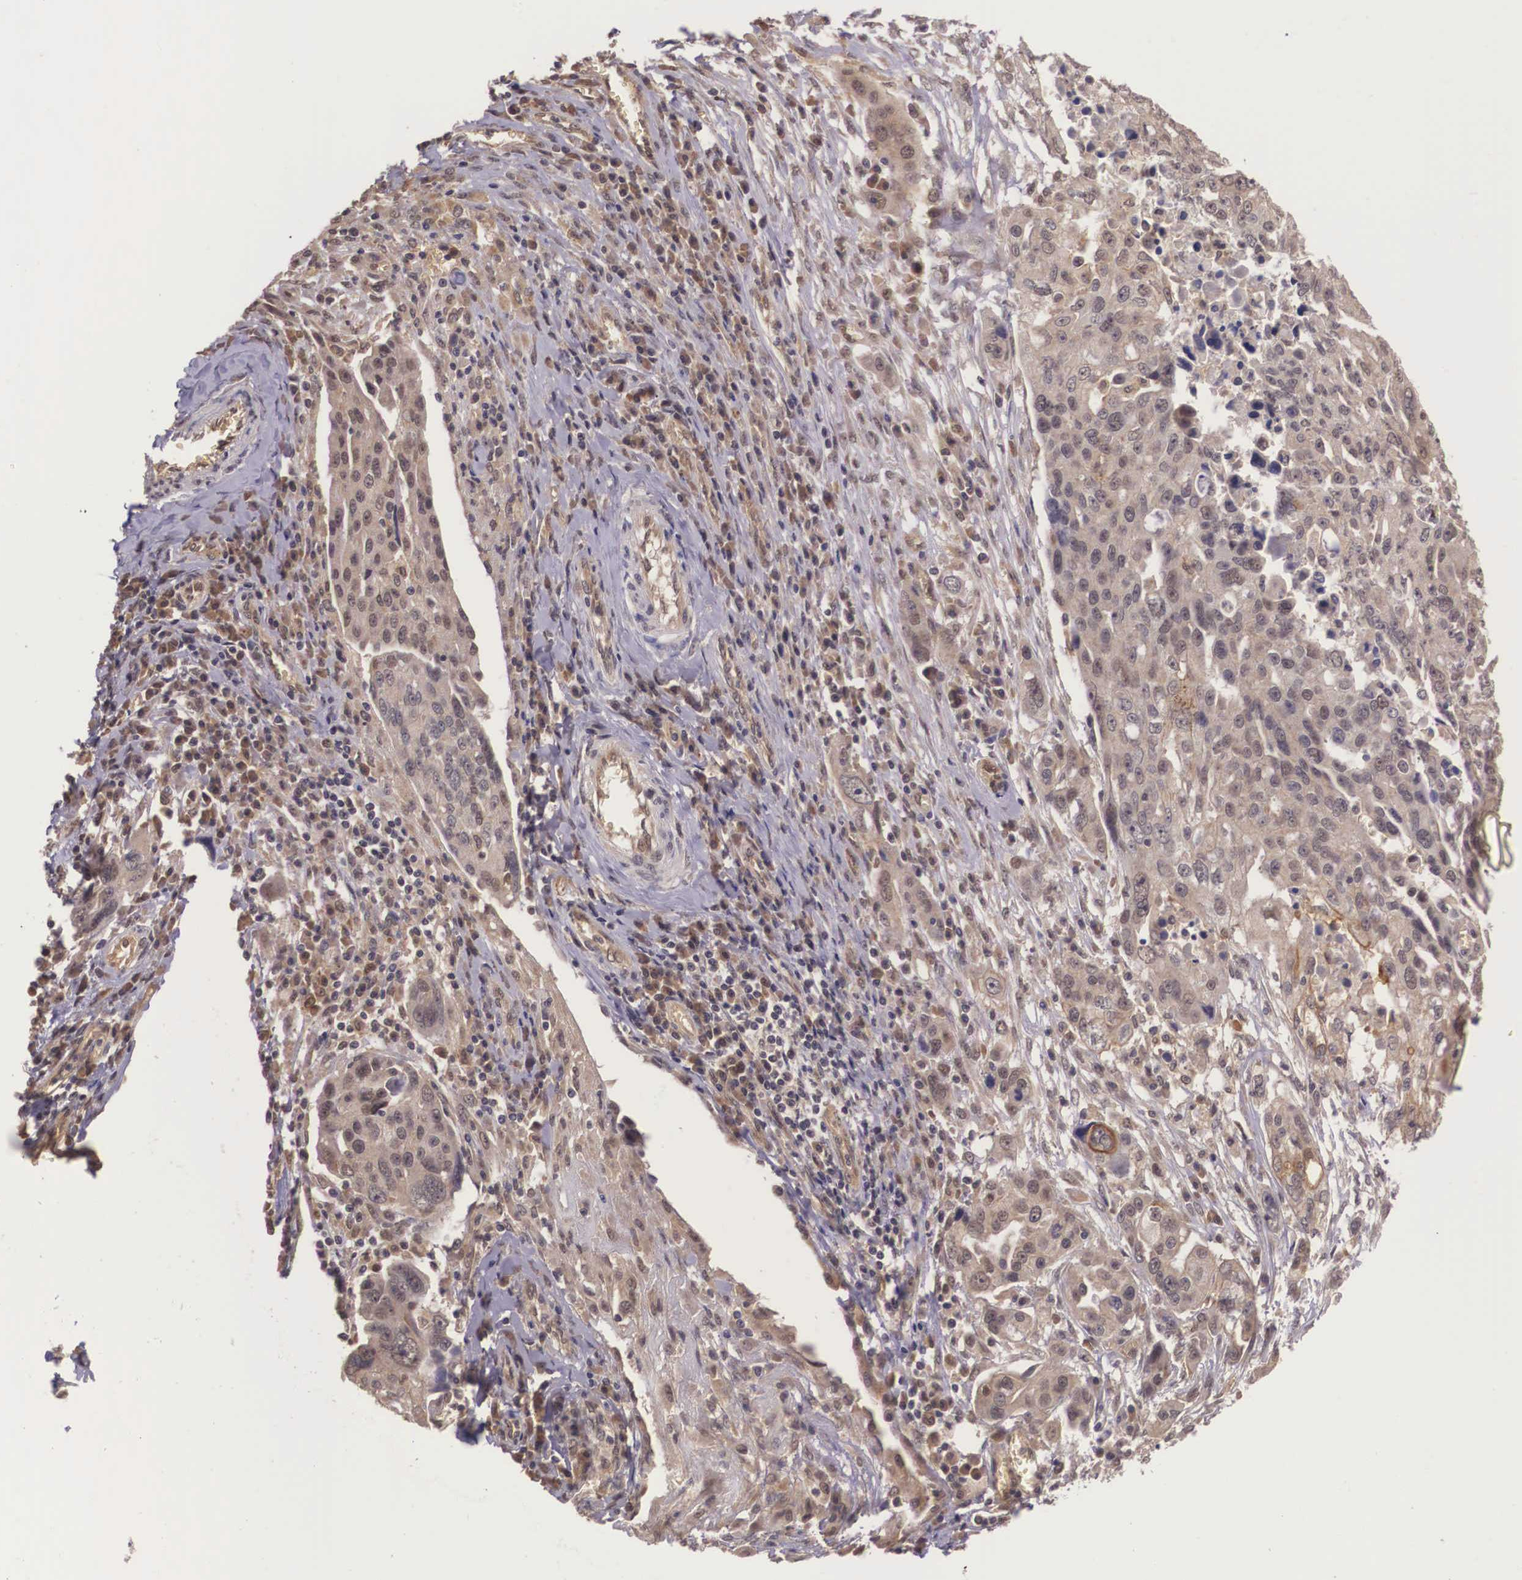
{"staining": {"intensity": "moderate", "quantity": ">75%", "location": "cytoplasmic/membranous"}, "tissue": "ovarian cancer", "cell_type": "Tumor cells", "image_type": "cancer", "snomed": [{"axis": "morphology", "description": "Carcinoma, endometroid"}, {"axis": "topography", "description": "Ovary"}], "caption": "Ovarian cancer (endometroid carcinoma) was stained to show a protein in brown. There is medium levels of moderate cytoplasmic/membranous positivity in about >75% of tumor cells.", "gene": "VASH1", "patient": {"sex": "female", "age": 75}}